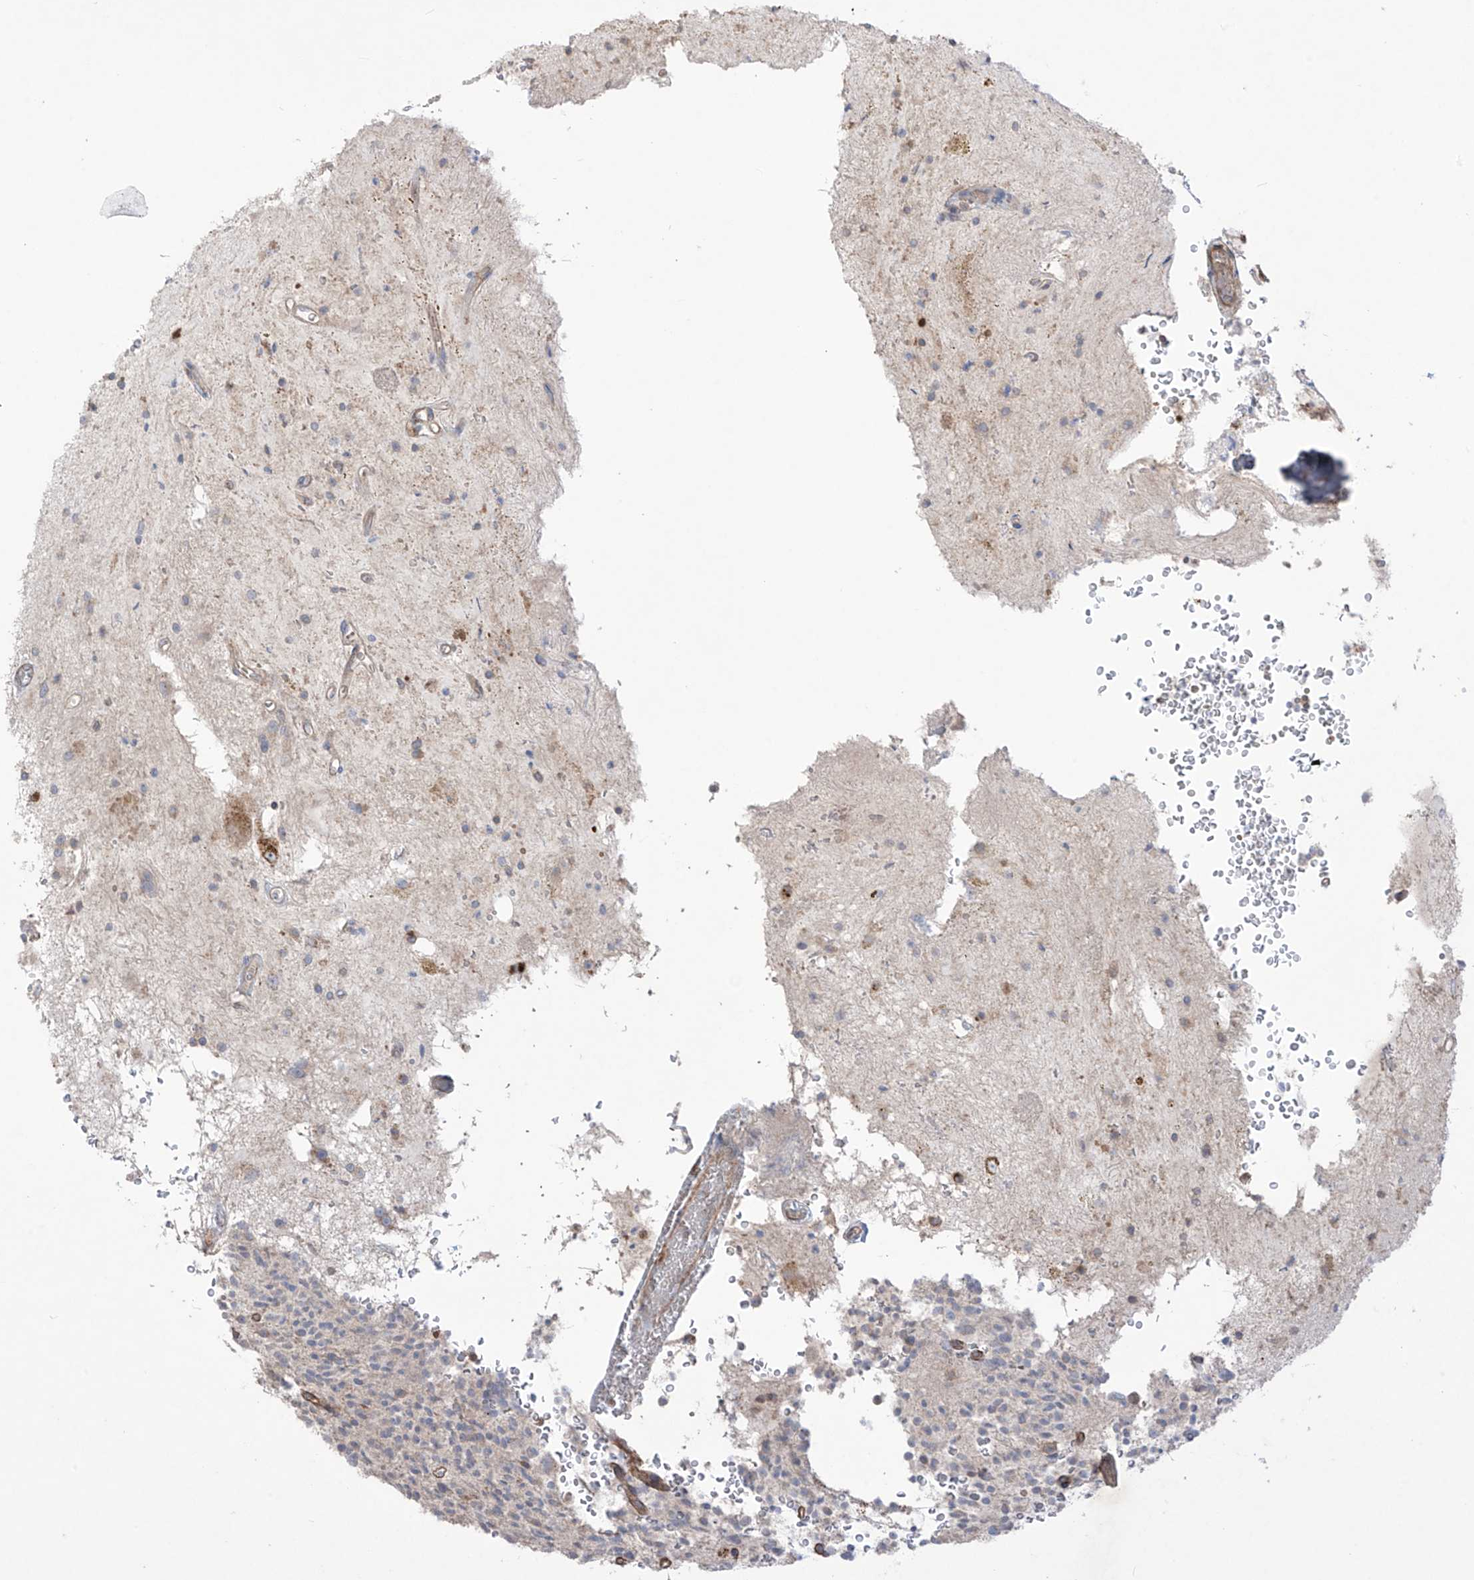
{"staining": {"intensity": "negative", "quantity": "none", "location": "none"}, "tissue": "glioma", "cell_type": "Tumor cells", "image_type": "cancer", "snomed": [{"axis": "morphology", "description": "Glioma, malignant, High grade"}, {"axis": "topography", "description": "Brain"}], "caption": "Malignant glioma (high-grade) was stained to show a protein in brown. There is no significant positivity in tumor cells. (Stains: DAB (3,3'-diaminobenzidine) immunohistochemistry (IHC) with hematoxylin counter stain, Microscopy: brightfield microscopy at high magnification).", "gene": "TRMU", "patient": {"sex": "male", "age": 34}}